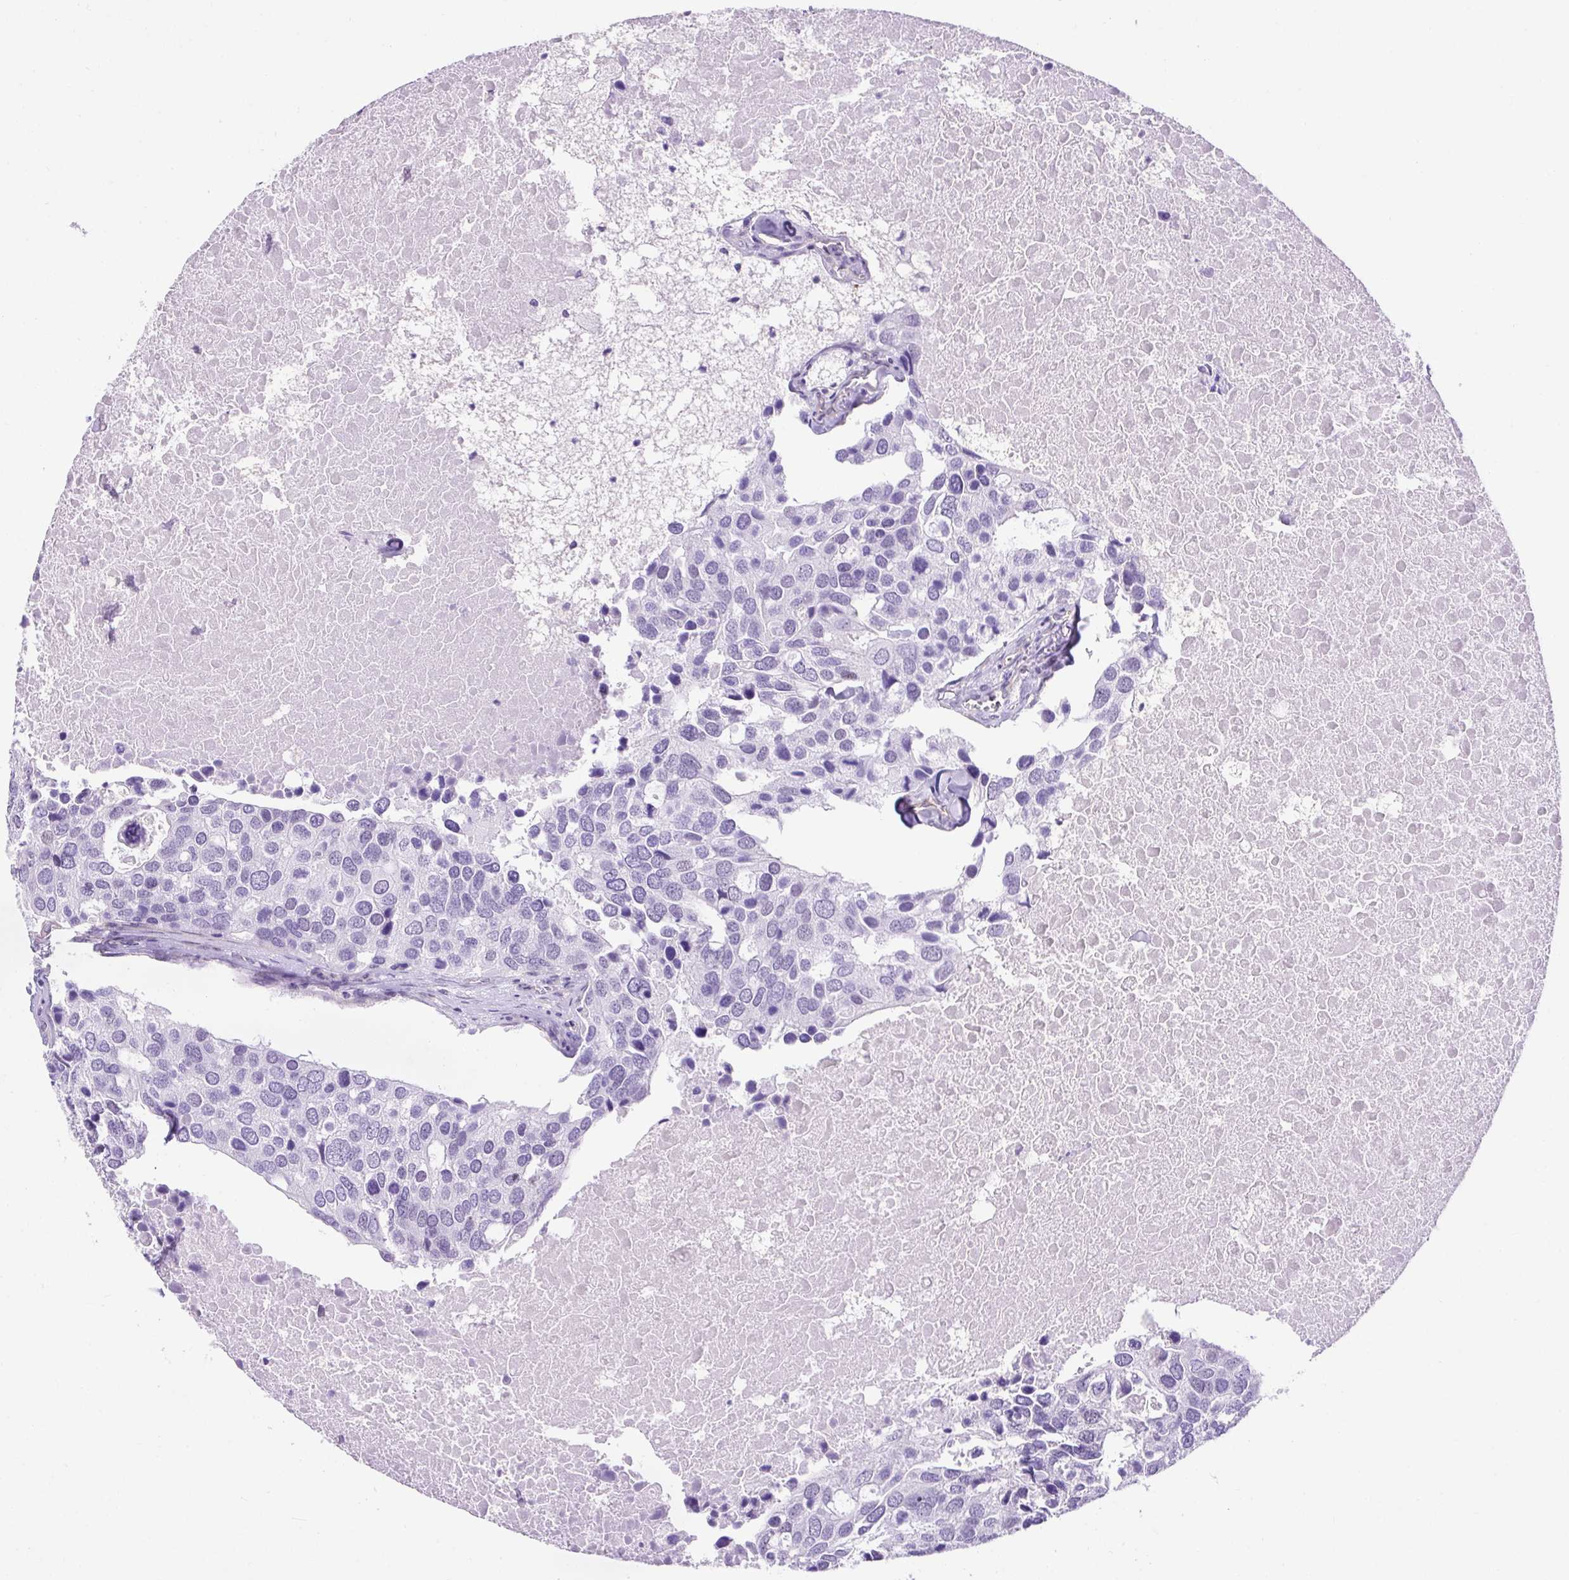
{"staining": {"intensity": "negative", "quantity": "none", "location": "none"}, "tissue": "breast cancer", "cell_type": "Tumor cells", "image_type": "cancer", "snomed": [{"axis": "morphology", "description": "Duct carcinoma"}, {"axis": "topography", "description": "Breast"}], "caption": "A photomicrograph of human breast cancer is negative for staining in tumor cells. The staining was performed using DAB to visualize the protein expression in brown, while the nuclei were stained in blue with hematoxylin (Magnification: 20x).", "gene": "KRT12", "patient": {"sex": "female", "age": 83}}